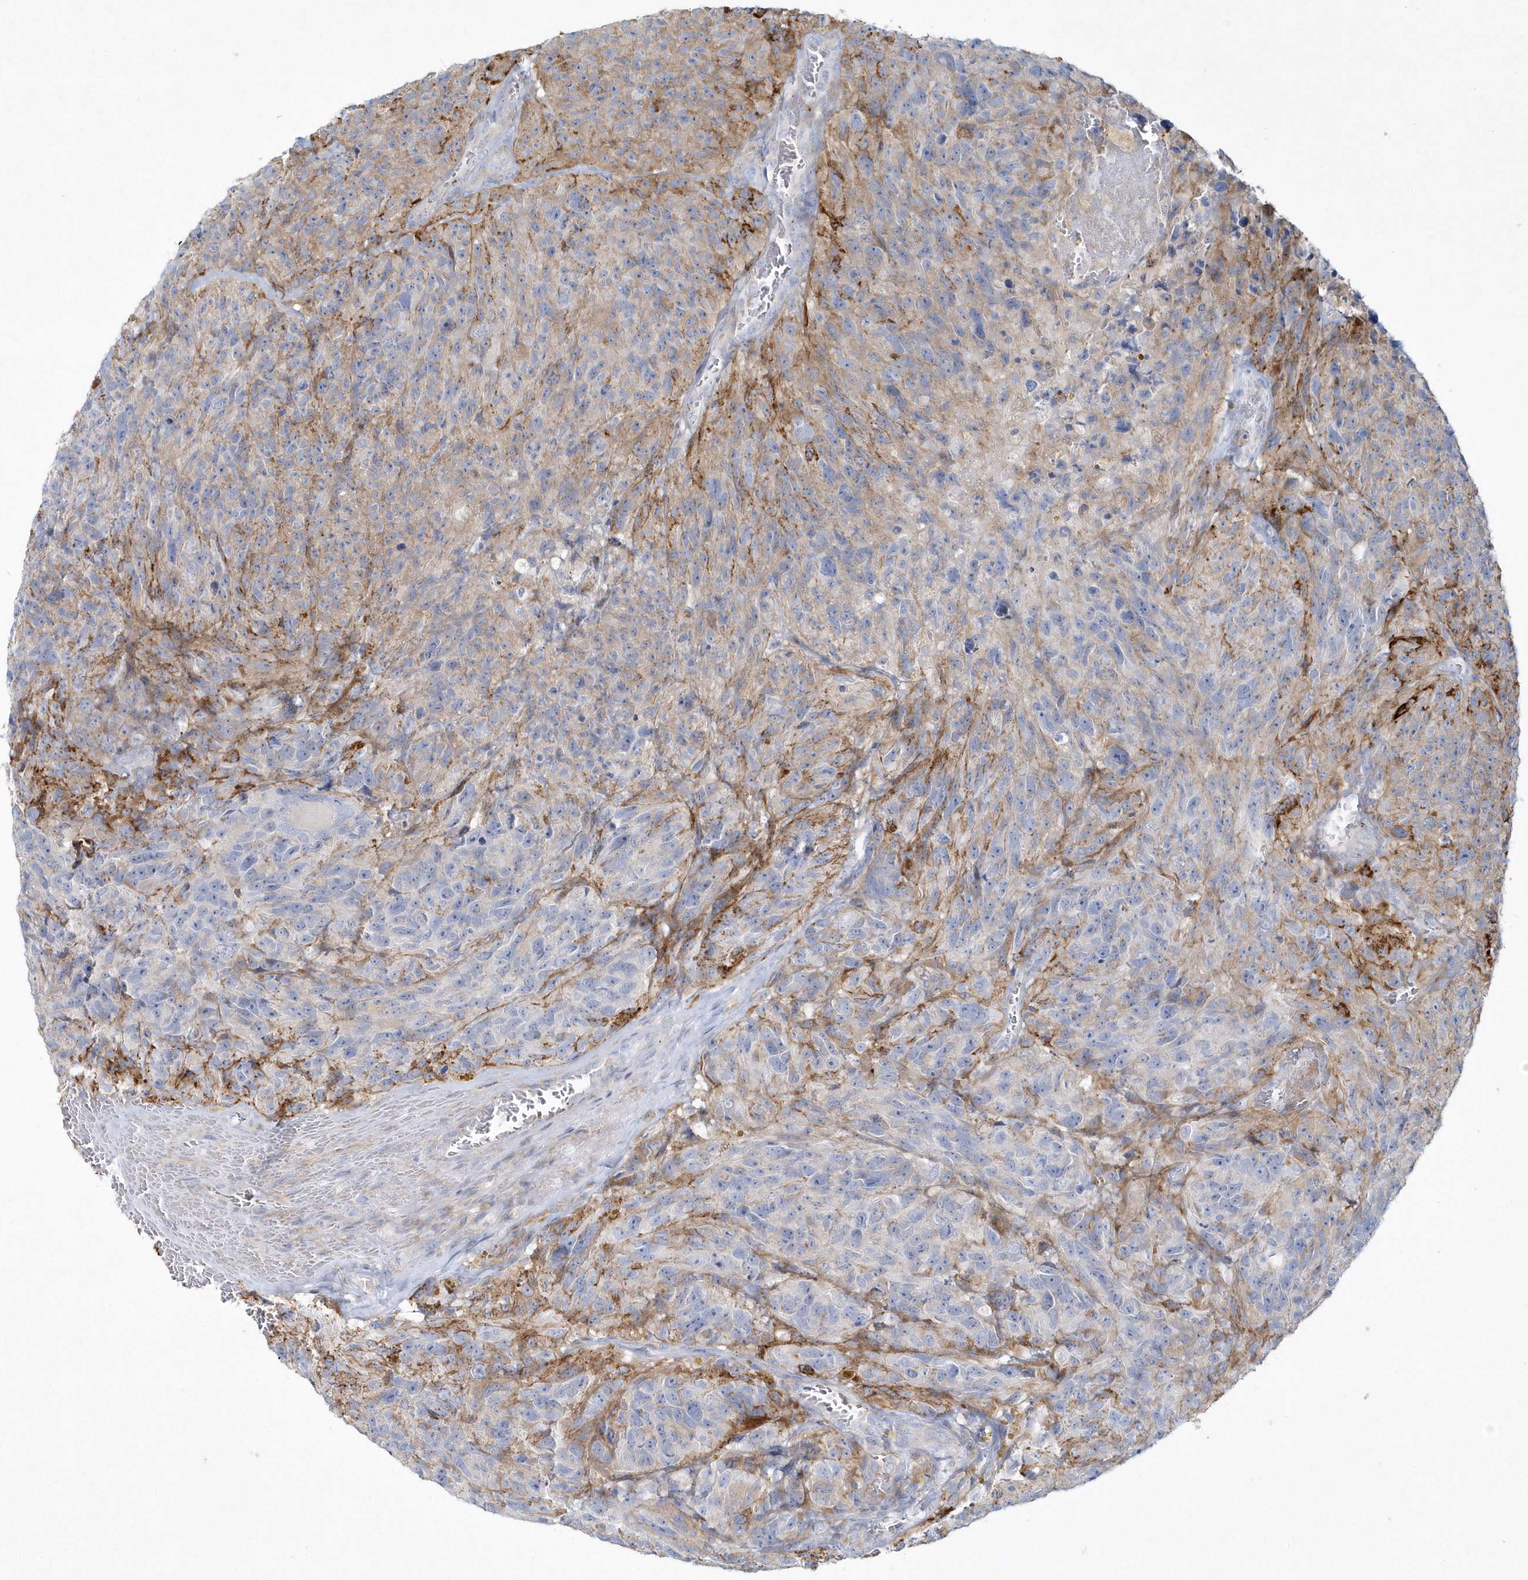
{"staining": {"intensity": "weak", "quantity": "<25%", "location": "cytoplasmic/membranous"}, "tissue": "glioma", "cell_type": "Tumor cells", "image_type": "cancer", "snomed": [{"axis": "morphology", "description": "Glioma, malignant, High grade"}, {"axis": "topography", "description": "Brain"}], "caption": "Immunohistochemistry (IHC) of malignant glioma (high-grade) demonstrates no staining in tumor cells. The staining was performed using DAB (3,3'-diaminobenzidine) to visualize the protein expression in brown, while the nuclei were stained in blue with hematoxylin (Magnification: 20x).", "gene": "DNAH1", "patient": {"sex": "male", "age": 69}}